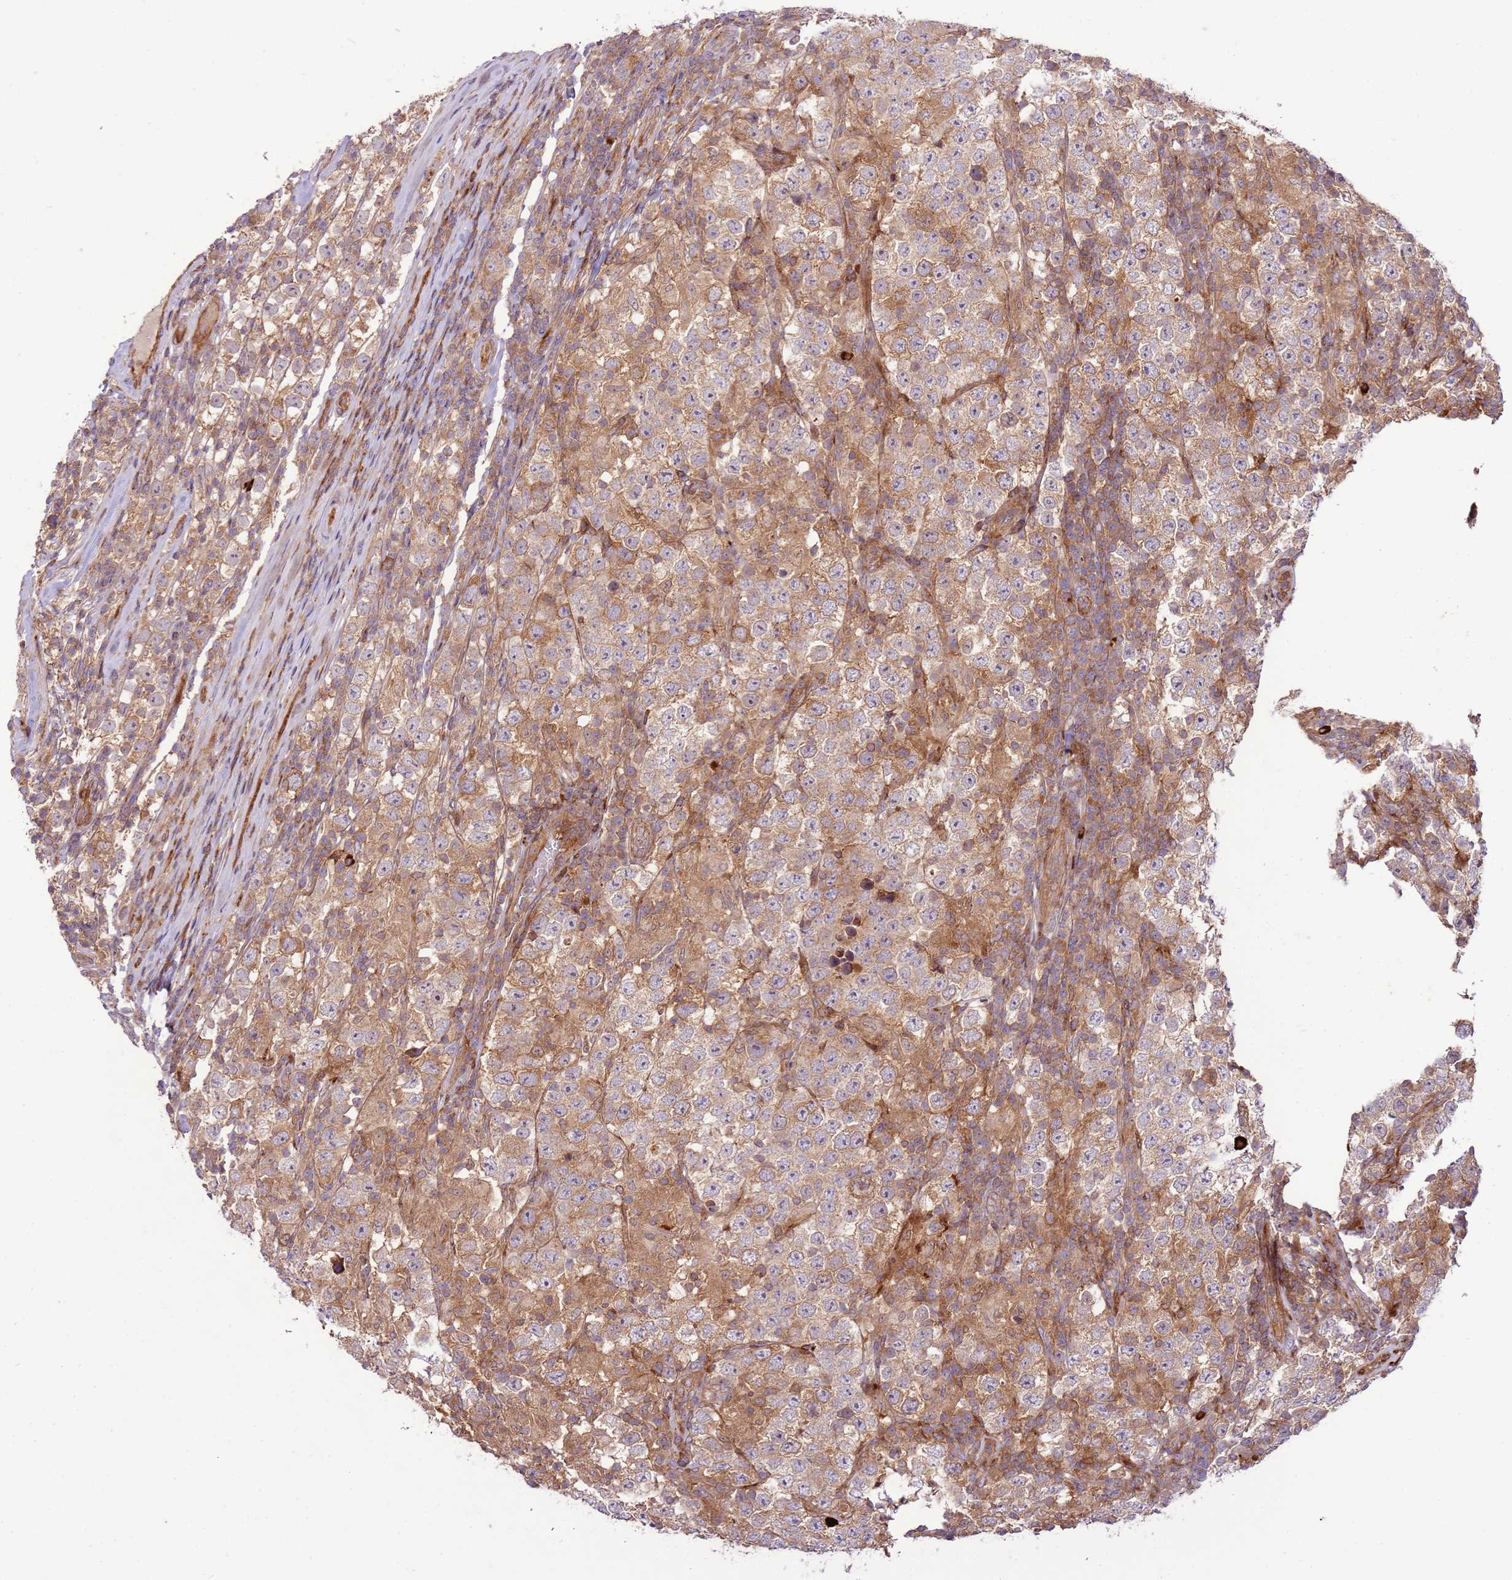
{"staining": {"intensity": "weak", "quantity": "25%-75%", "location": "cytoplasmic/membranous"}, "tissue": "testis cancer", "cell_type": "Tumor cells", "image_type": "cancer", "snomed": [{"axis": "morphology", "description": "Normal tissue, NOS"}, {"axis": "morphology", "description": "Urothelial carcinoma, High grade"}, {"axis": "morphology", "description": "Seminoma, NOS"}, {"axis": "morphology", "description": "Carcinoma, Embryonal, NOS"}, {"axis": "topography", "description": "Urinary bladder"}, {"axis": "topography", "description": "Testis"}], "caption": "A histopathology image showing weak cytoplasmic/membranous positivity in approximately 25%-75% of tumor cells in testis cancer (seminoma), as visualized by brown immunohistochemical staining.", "gene": "ZNF624", "patient": {"sex": "male", "age": 41}}